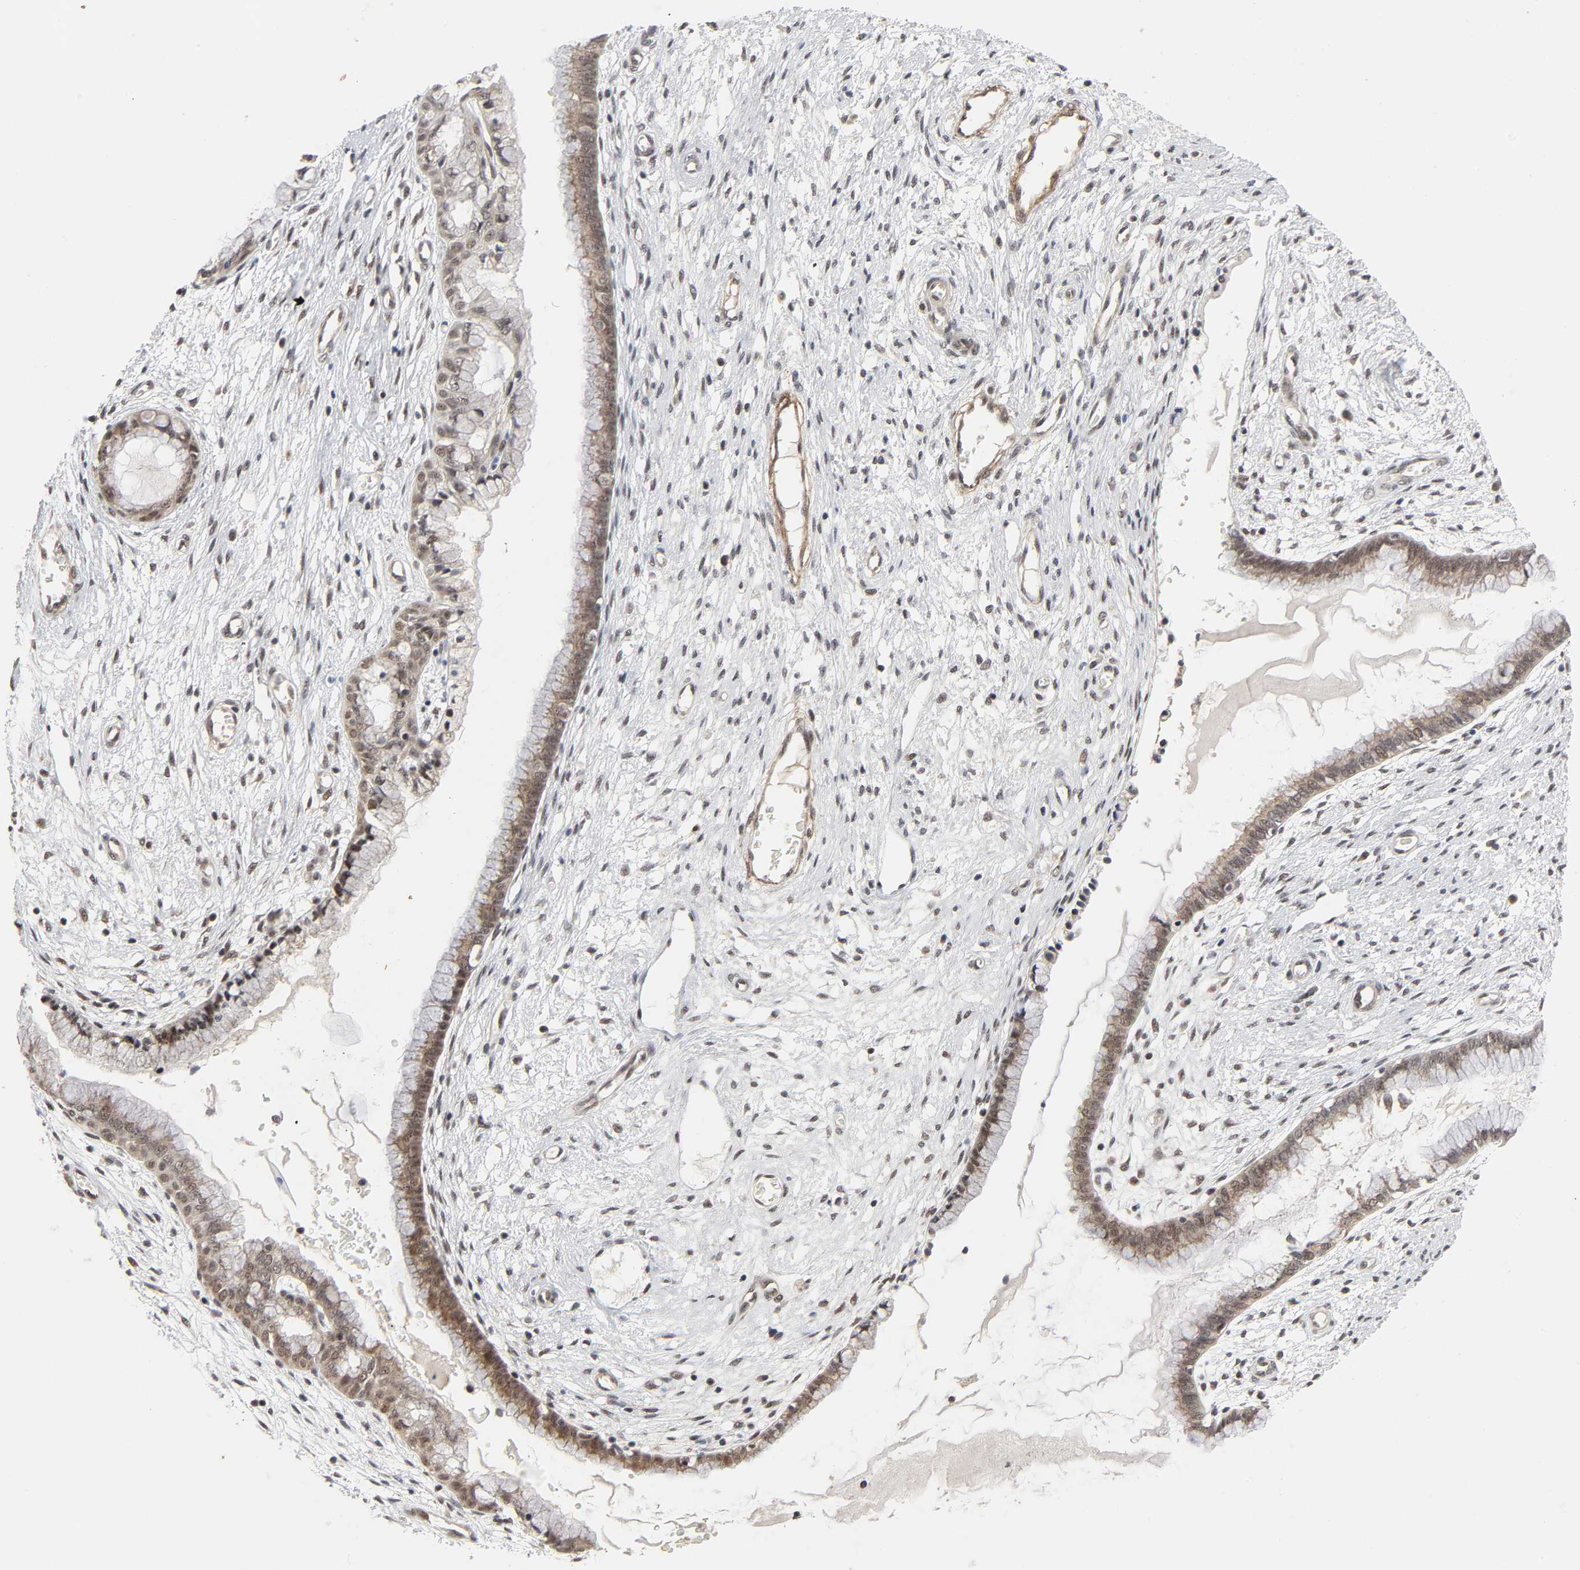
{"staining": {"intensity": "moderate", "quantity": ">75%", "location": "cytoplasmic/membranous,nuclear"}, "tissue": "cervix", "cell_type": "Glandular cells", "image_type": "normal", "snomed": [{"axis": "morphology", "description": "Normal tissue, NOS"}, {"axis": "topography", "description": "Cervix"}], "caption": "Glandular cells display moderate cytoplasmic/membranous,nuclear staining in about >75% of cells in normal cervix. (Stains: DAB in brown, nuclei in blue, Microscopy: brightfield microscopy at high magnification).", "gene": "ZKSCAN8", "patient": {"sex": "female", "age": 55}}